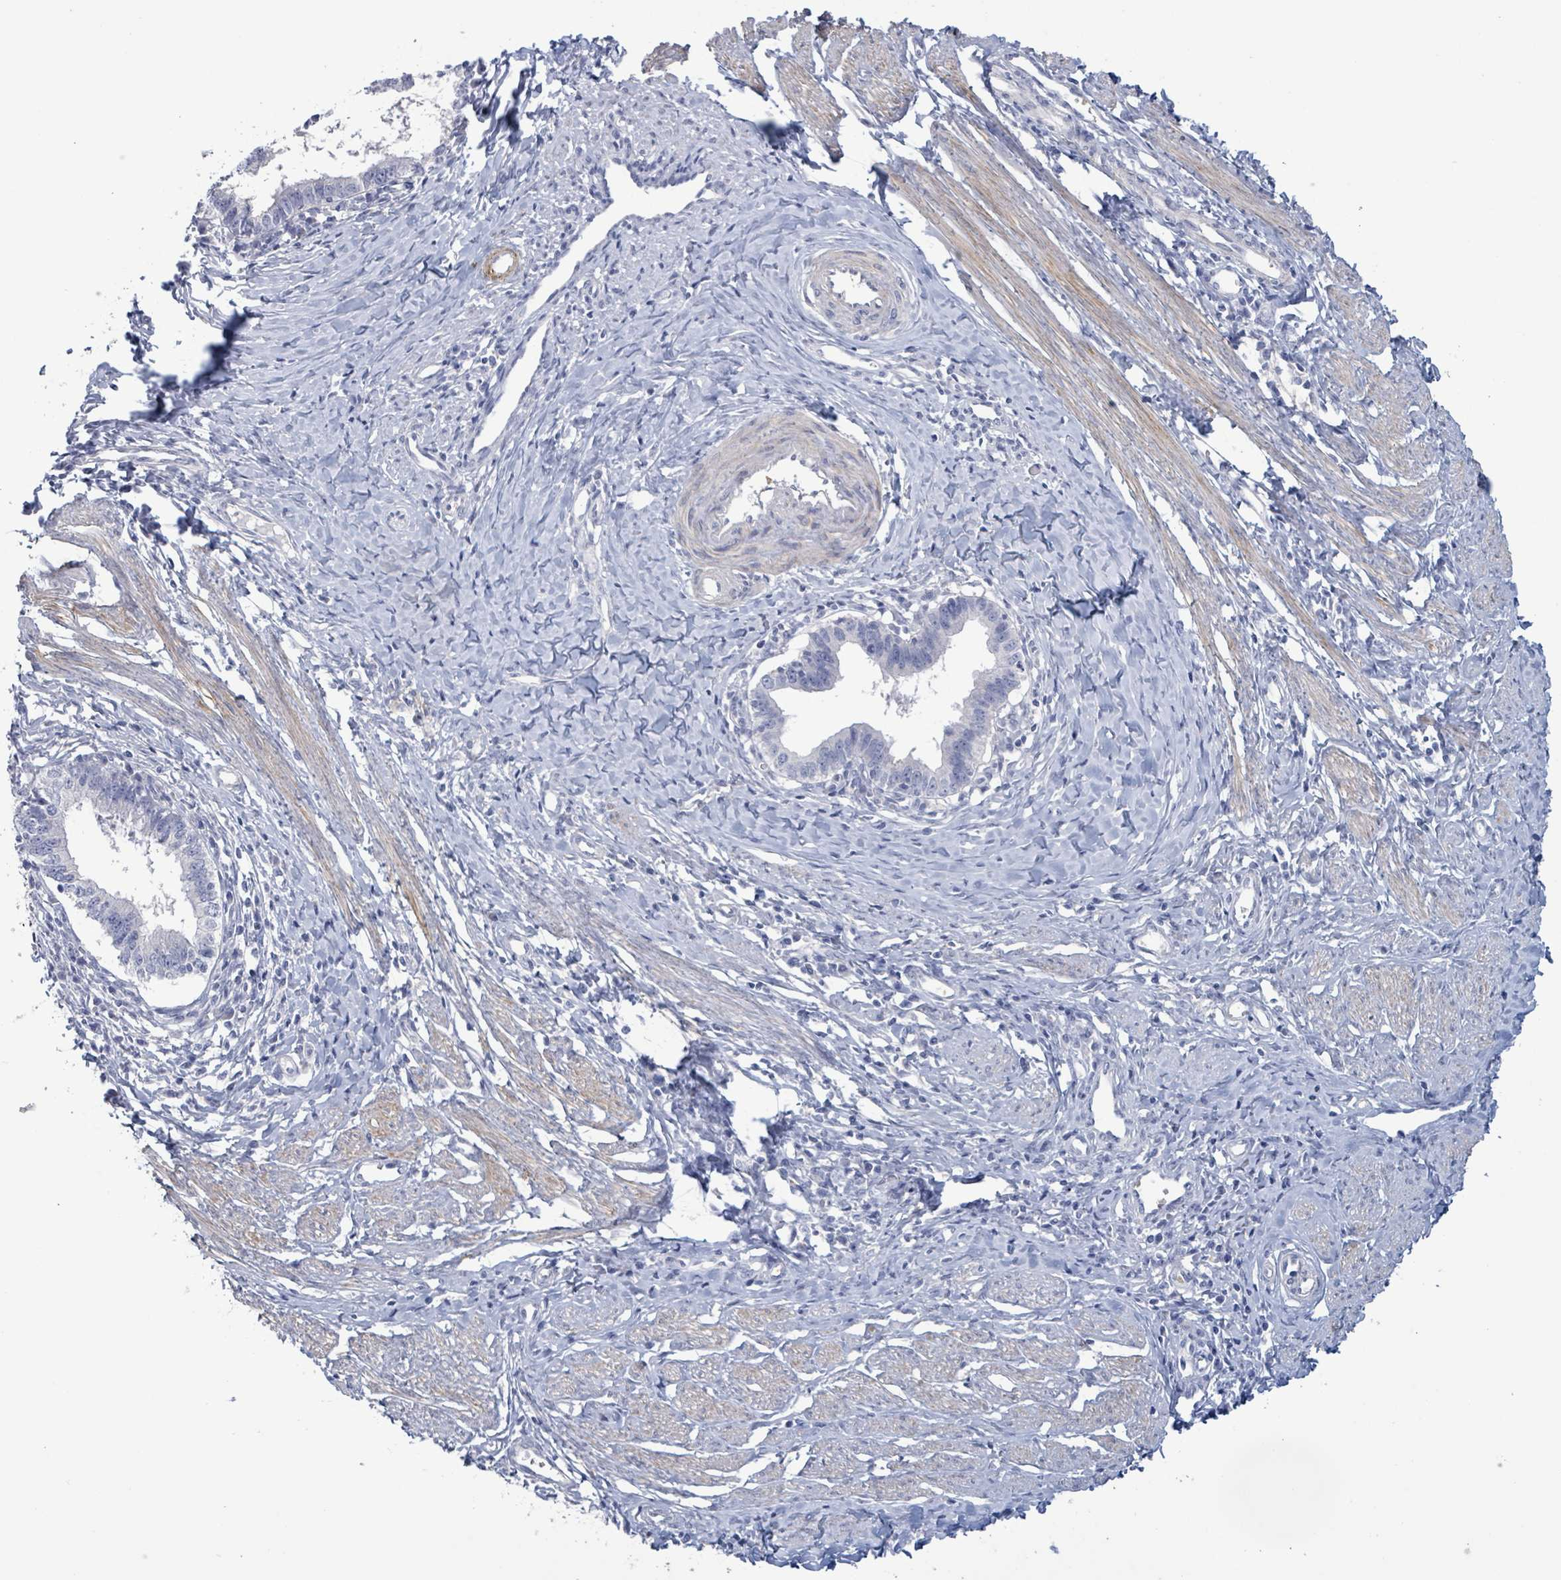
{"staining": {"intensity": "negative", "quantity": "none", "location": "none"}, "tissue": "cervical cancer", "cell_type": "Tumor cells", "image_type": "cancer", "snomed": [{"axis": "morphology", "description": "Adenocarcinoma, NOS"}, {"axis": "topography", "description": "Cervix"}], "caption": "A photomicrograph of cervical cancer stained for a protein reveals no brown staining in tumor cells.", "gene": "PKLR", "patient": {"sex": "female", "age": 36}}